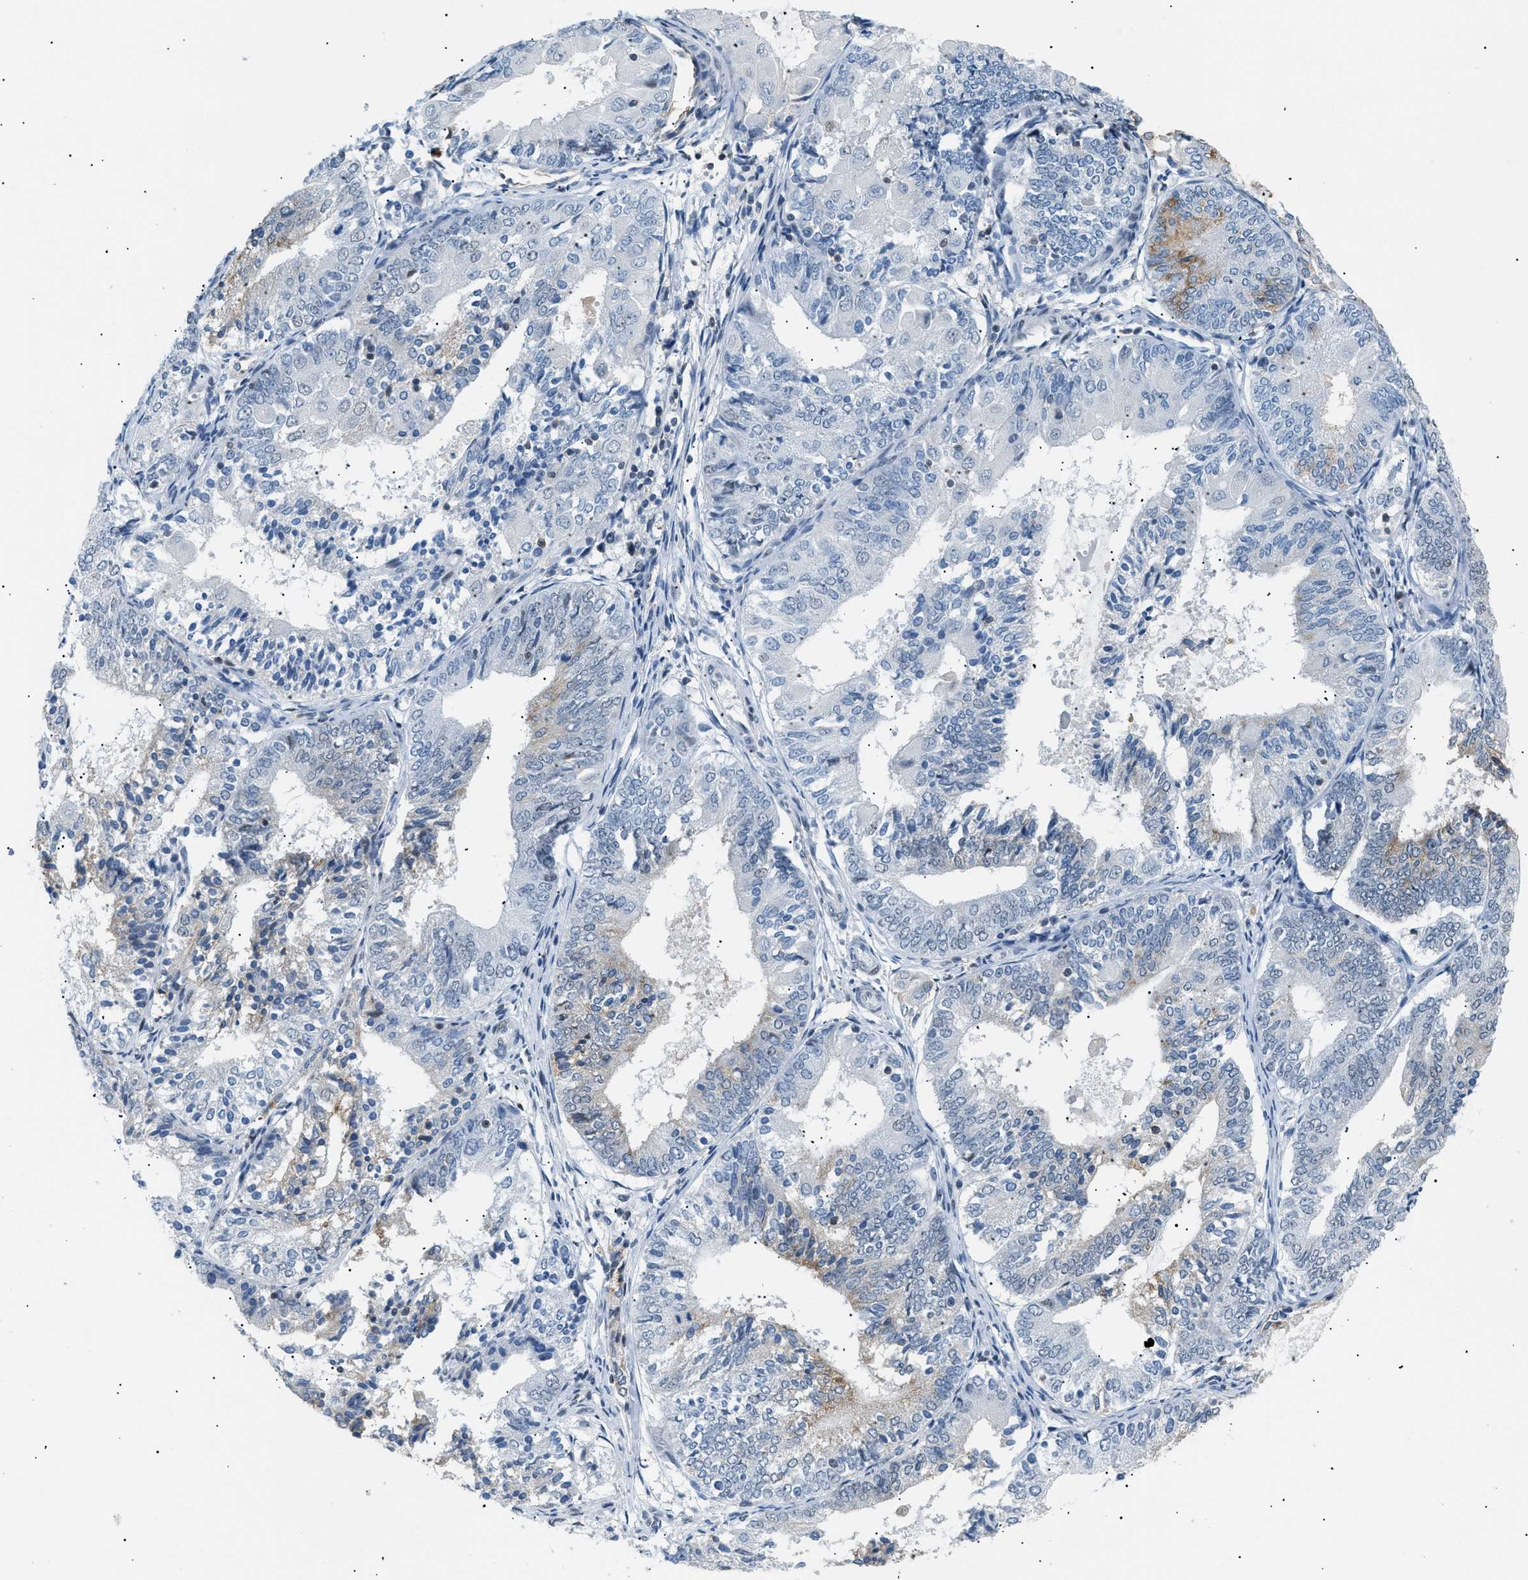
{"staining": {"intensity": "moderate", "quantity": "<25%", "location": "cytoplasmic/membranous"}, "tissue": "endometrial cancer", "cell_type": "Tumor cells", "image_type": "cancer", "snomed": [{"axis": "morphology", "description": "Adenocarcinoma, NOS"}, {"axis": "topography", "description": "Endometrium"}], "caption": "High-magnification brightfield microscopy of endometrial cancer (adenocarcinoma) stained with DAB (brown) and counterstained with hematoxylin (blue). tumor cells exhibit moderate cytoplasmic/membranous positivity is appreciated in approximately<25% of cells. Using DAB (brown) and hematoxylin (blue) stains, captured at high magnification using brightfield microscopy.", "gene": "KCNC3", "patient": {"sex": "female", "age": 81}}